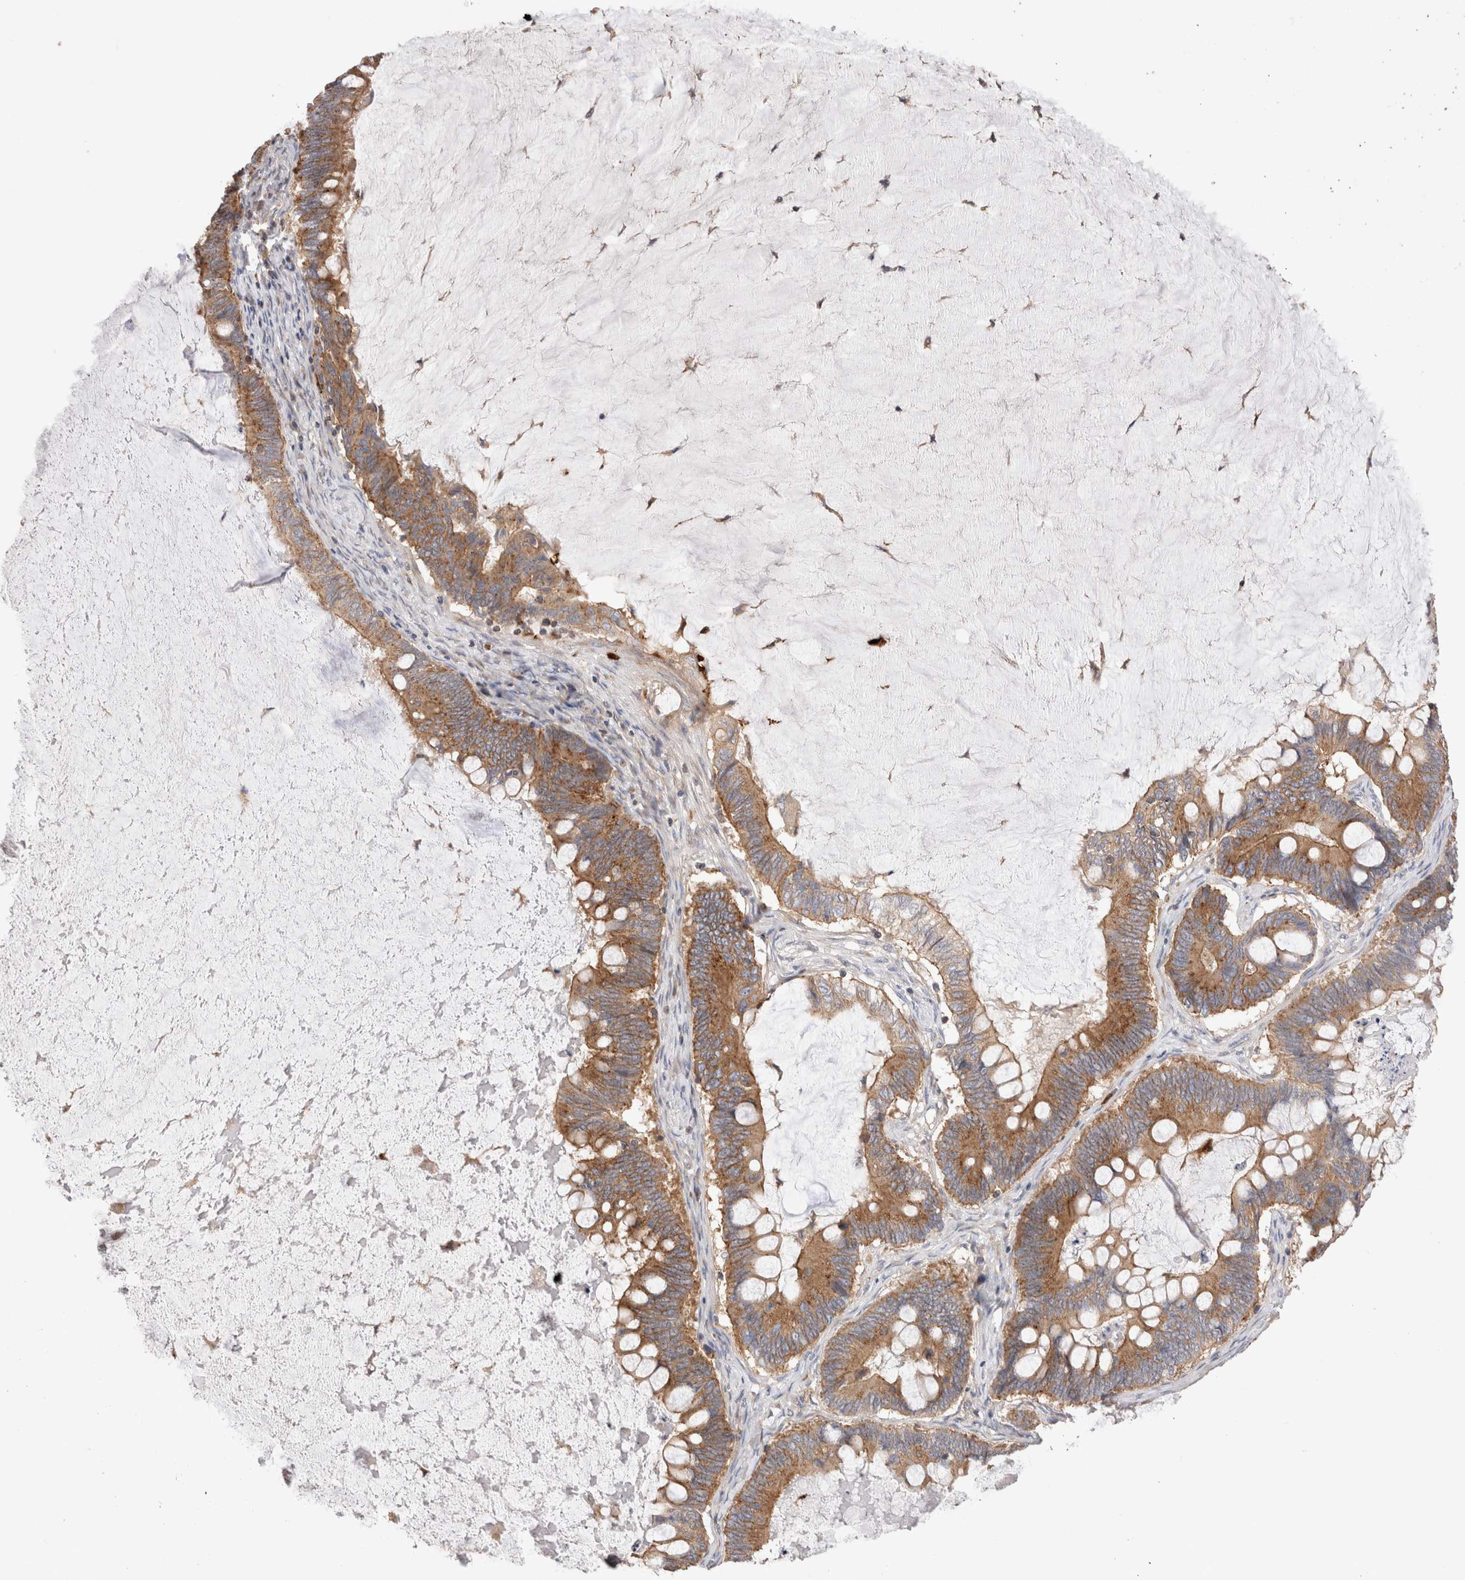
{"staining": {"intensity": "moderate", "quantity": ">75%", "location": "cytoplasmic/membranous"}, "tissue": "ovarian cancer", "cell_type": "Tumor cells", "image_type": "cancer", "snomed": [{"axis": "morphology", "description": "Cystadenocarcinoma, mucinous, NOS"}, {"axis": "topography", "description": "Ovary"}], "caption": "Ovarian mucinous cystadenocarcinoma tissue demonstrates moderate cytoplasmic/membranous positivity in approximately >75% of tumor cells, visualized by immunohistochemistry. The protein is shown in brown color, while the nuclei are stained blue.", "gene": "NXT2", "patient": {"sex": "female", "age": 61}}